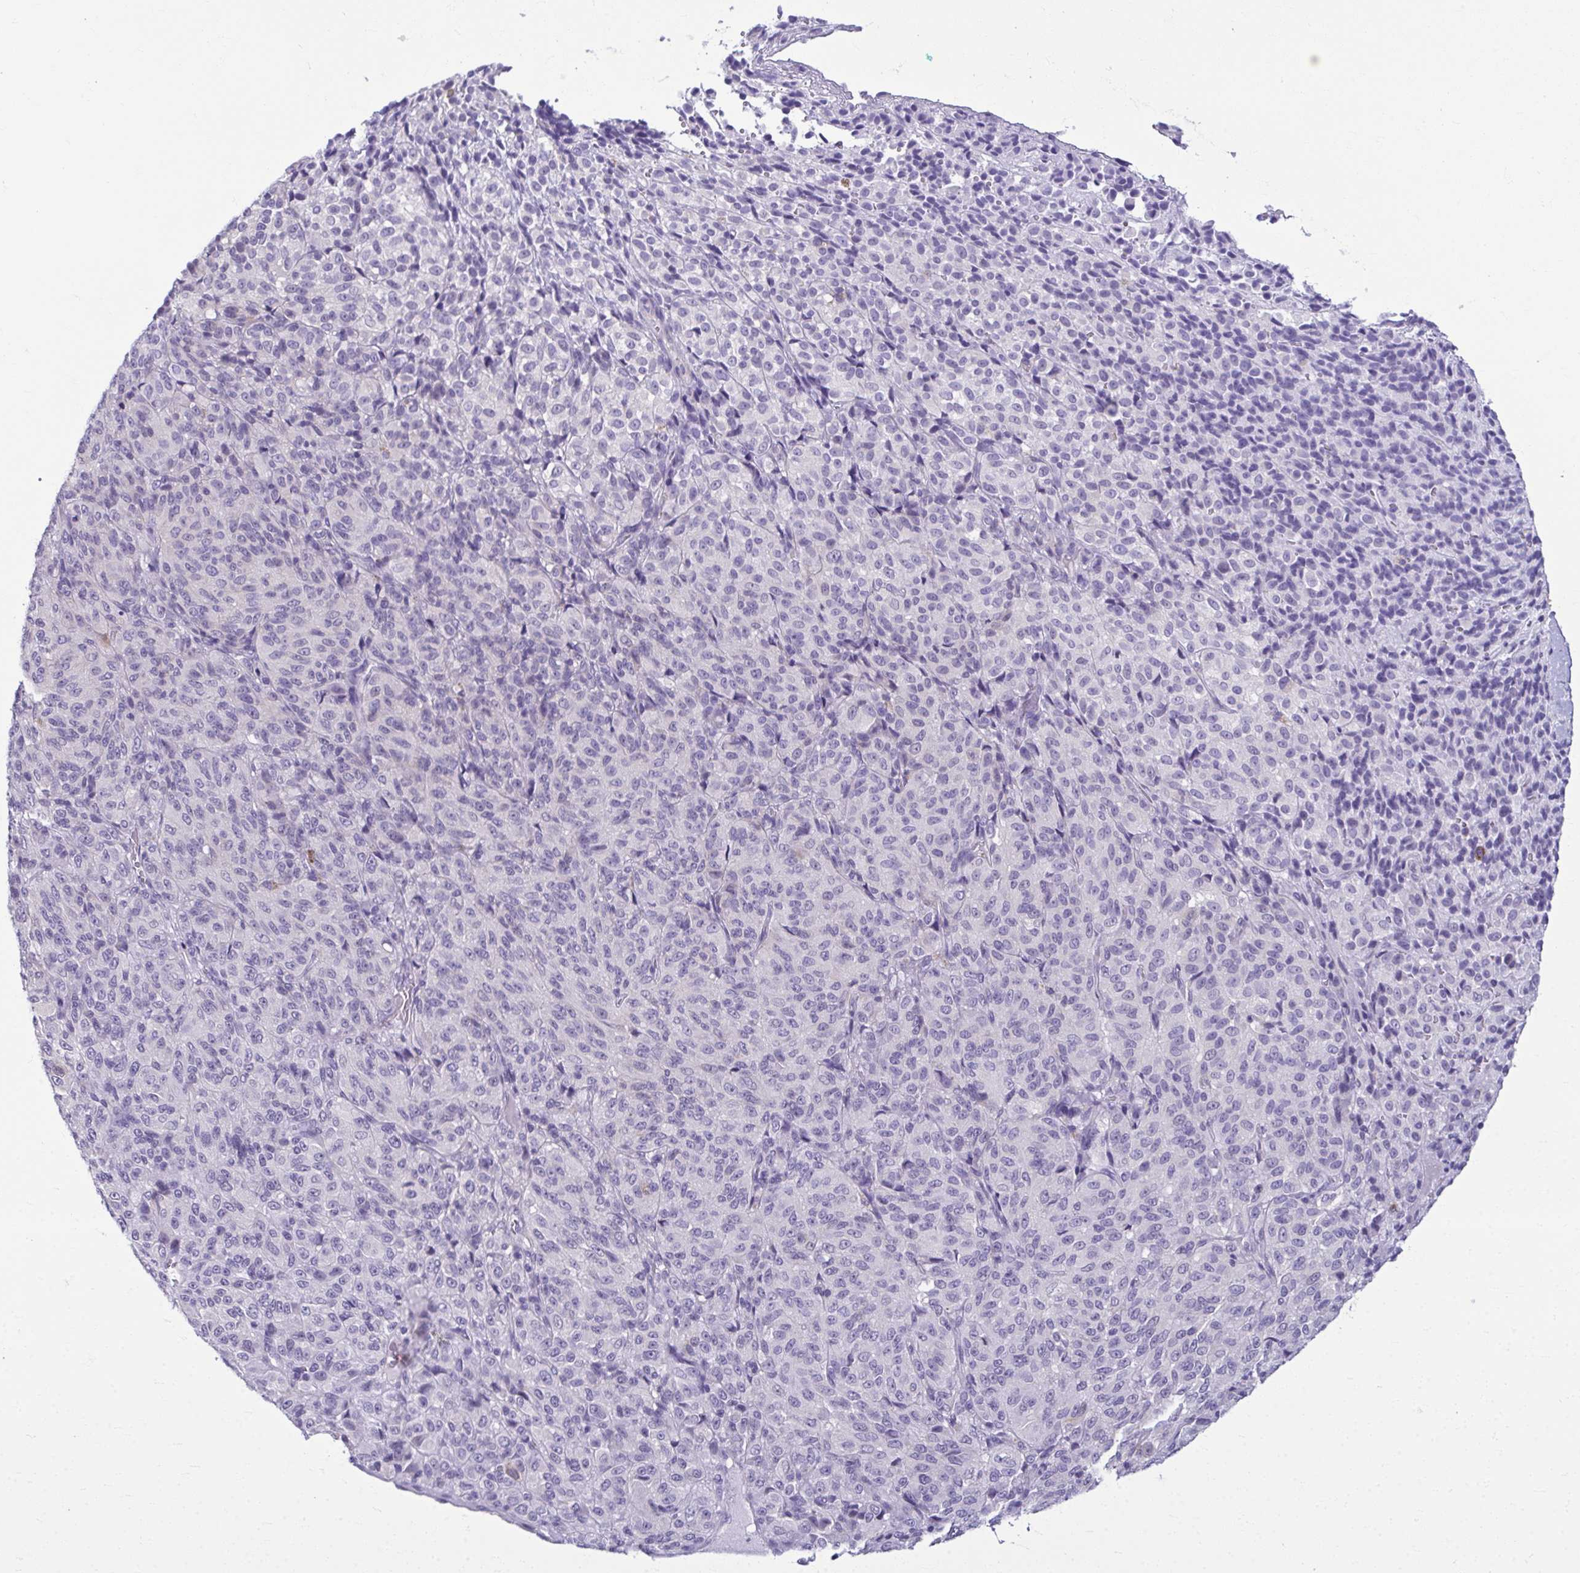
{"staining": {"intensity": "negative", "quantity": "none", "location": "none"}, "tissue": "melanoma", "cell_type": "Tumor cells", "image_type": "cancer", "snomed": [{"axis": "morphology", "description": "Malignant melanoma, Metastatic site"}, {"axis": "topography", "description": "Brain"}], "caption": "This is an immunohistochemistry (IHC) photomicrograph of human malignant melanoma (metastatic site). There is no positivity in tumor cells.", "gene": "SERPINI1", "patient": {"sex": "female", "age": 56}}